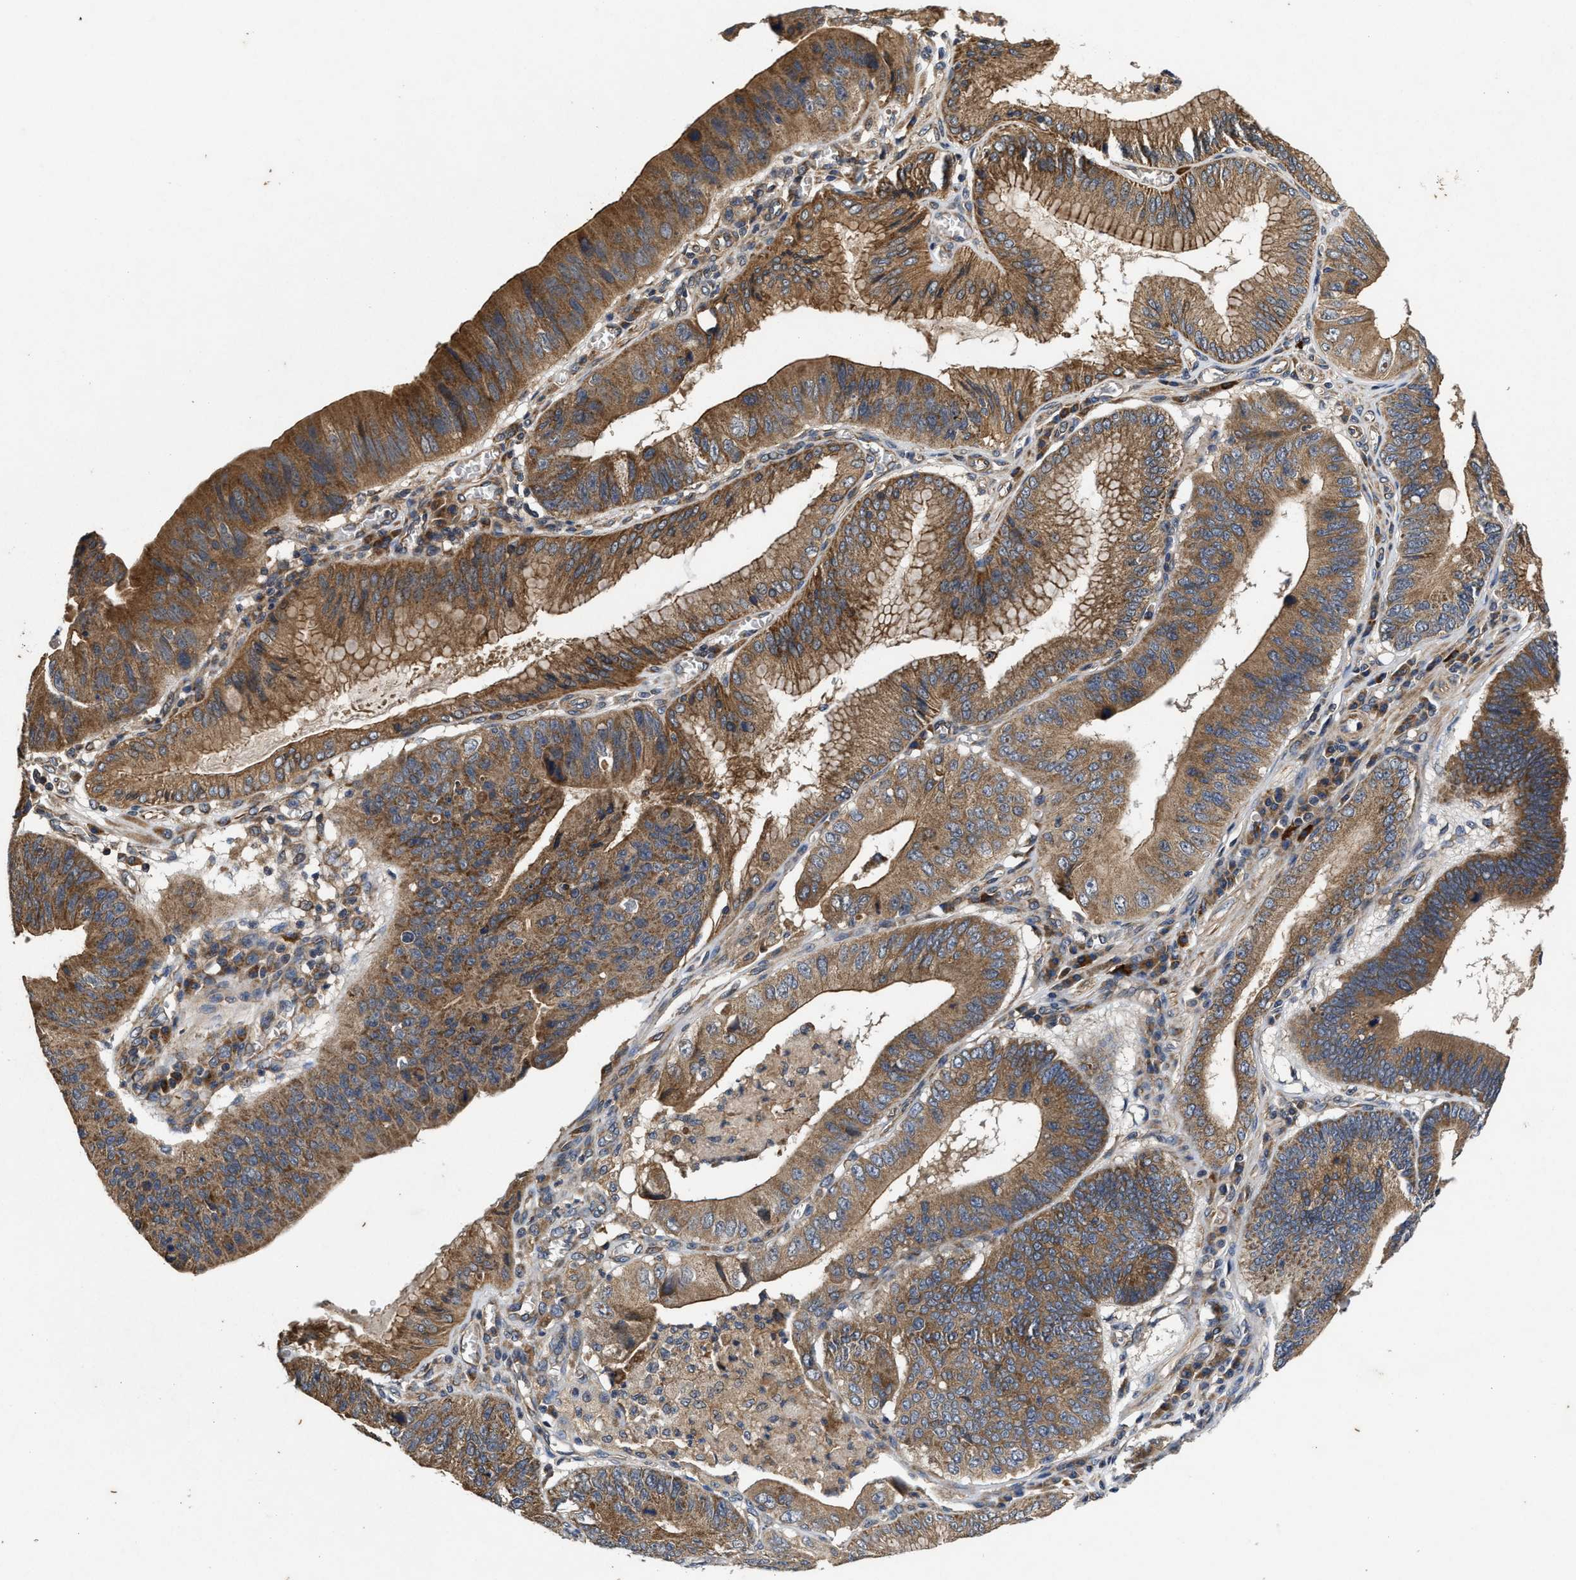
{"staining": {"intensity": "moderate", "quantity": ">75%", "location": "cytoplasmic/membranous"}, "tissue": "stomach cancer", "cell_type": "Tumor cells", "image_type": "cancer", "snomed": [{"axis": "morphology", "description": "Adenocarcinoma, NOS"}, {"axis": "topography", "description": "Stomach"}], "caption": "There is medium levels of moderate cytoplasmic/membranous staining in tumor cells of adenocarcinoma (stomach), as demonstrated by immunohistochemical staining (brown color).", "gene": "EFNA4", "patient": {"sex": "male", "age": 59}}